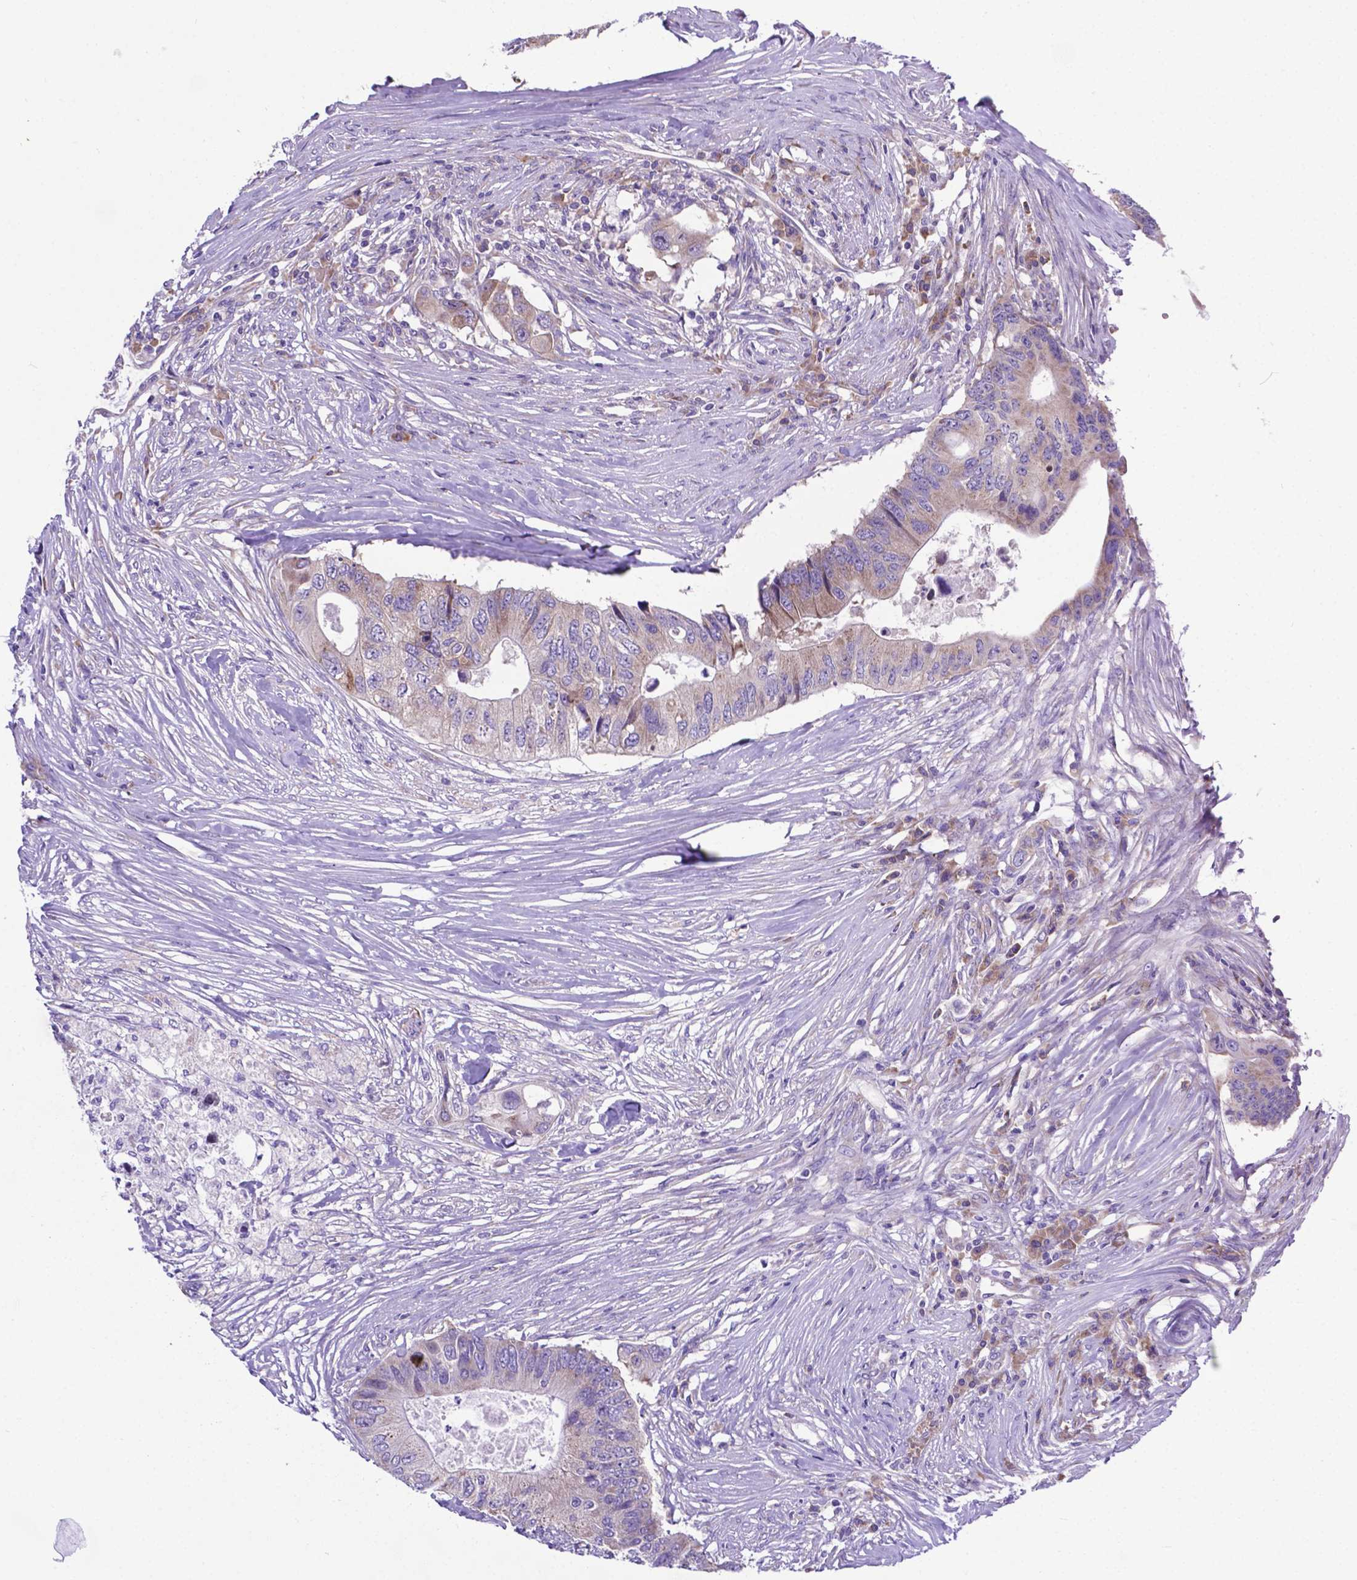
{"staining": {"intensity": "weak", "quantity": "25%-75%", "location": "cytoplasmic/membranous"}, "tissue": "colorectal cancer", "cell_type": "Tumor cells", "image_type": "cancer", "snomed": [{"axis": "morphology", "description": "Adenocarcinoma, NOS"}, {"axis": "topography", "description": "Colon"}], "caption": "There is low levels of weak cytoplasmic/membranous staining in tumor cells of colorectal cancer (adenocarcinoma), as demonstrated by immunohistochemical staining (brown color).", "gene": "RPL6", "patient": {"sex": "male", "age": 71}}